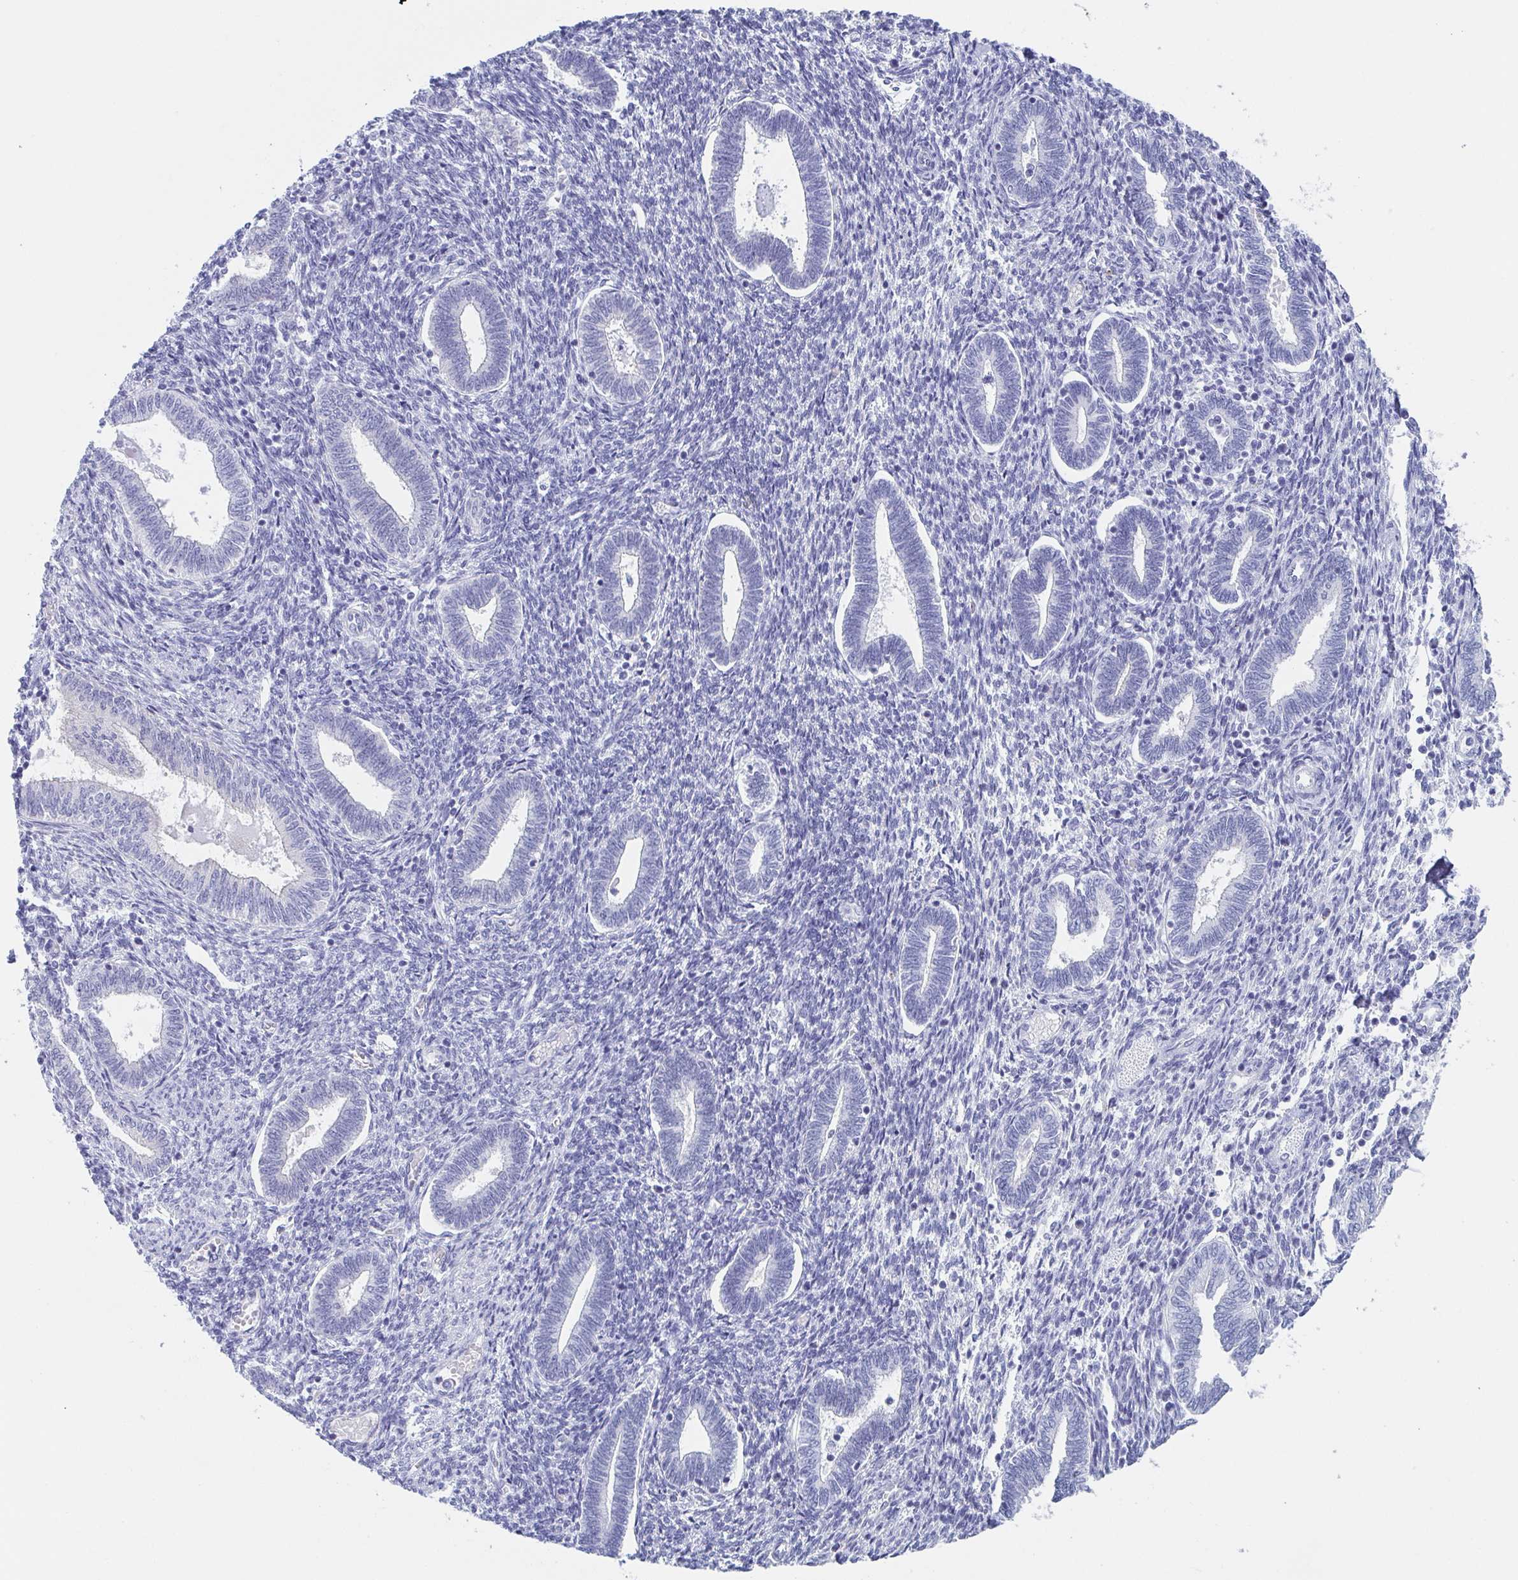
{"staining": {"intensity": "negative", "quantity": "none", "location": "none"}, "tissue": "endometrium", "cell_type": "Cells in endometrial stroma", "image_type": "normal", "snomed": [{"axis": "morphology", "description": "Normal tissue, NOS"}, {"axis": "topography", "description": "Endometrium"}], "caption": "Immunohistochemistry photomicrograph of benign endometrium: human endometrium stained with DAB (3,3'-diaminobenzidine) displays no significant protein expression in cells in endometrial stroma.", "gene": "DYNC1I1", "patient": {"sex": "female", "age": 42}}